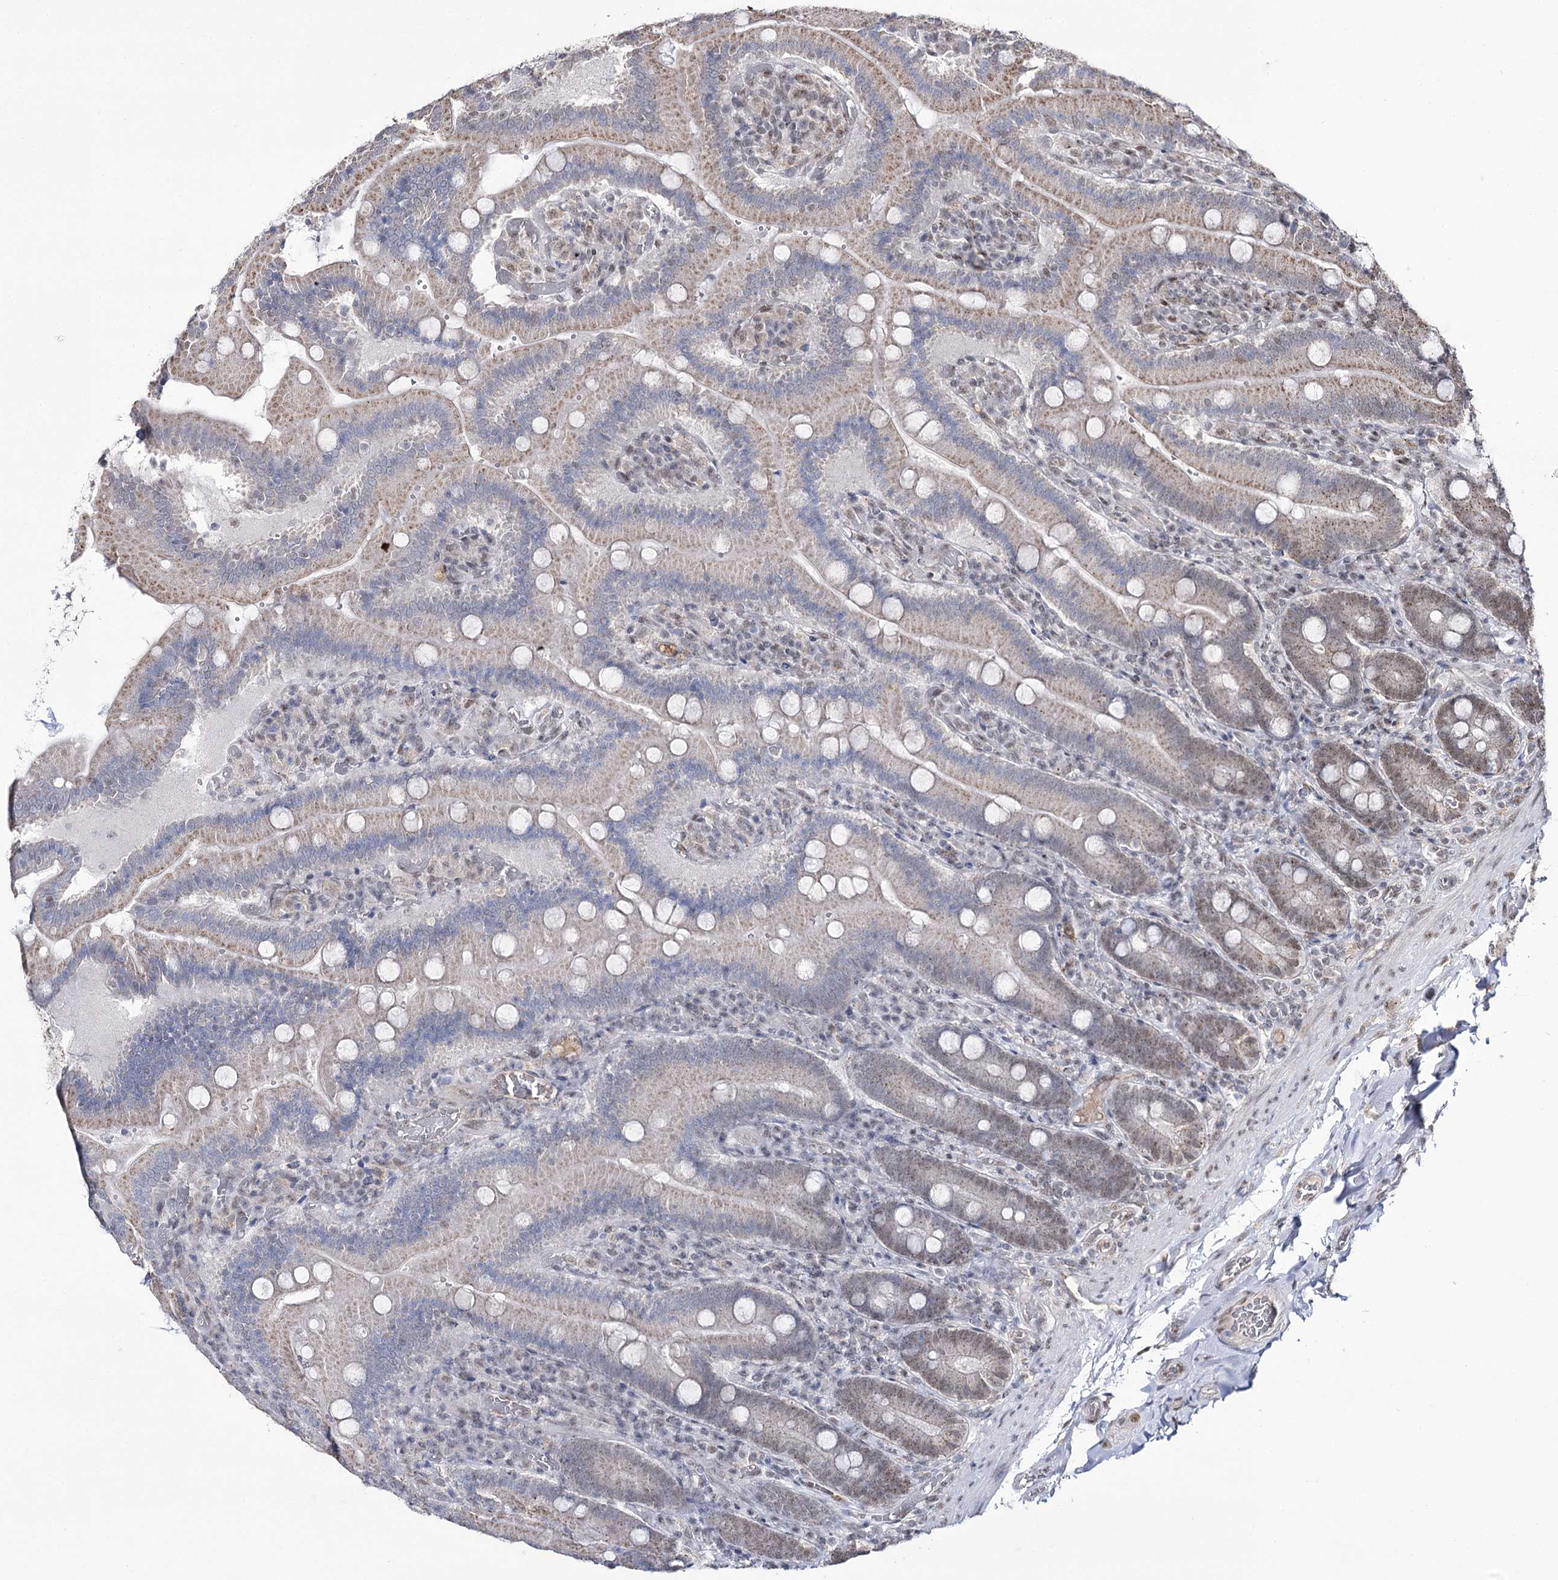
{"staining": {"intensity": "moderate", "quantity": "25%-75%", "location": "cytoplasmic/membranous,nuclear"}, "tissue": "duodenum", "cell_type": "Glandular cells", "image_type": "normal", "snomed": [{"axis": "morphology", "description": "Normal tissue, NOS"}, {"axis": "topography", "description": "Duodenum"}], "caption": "A high-resolution histopathology image shows immunohistochemistry staining of benign duodenum, which shows moderate cytoplasmic/membranous,nuclear staining in approximately 25%-75% of glandular cells.", "gene": "VGLL4", "patient": {"sex": "female", "age": 62}}